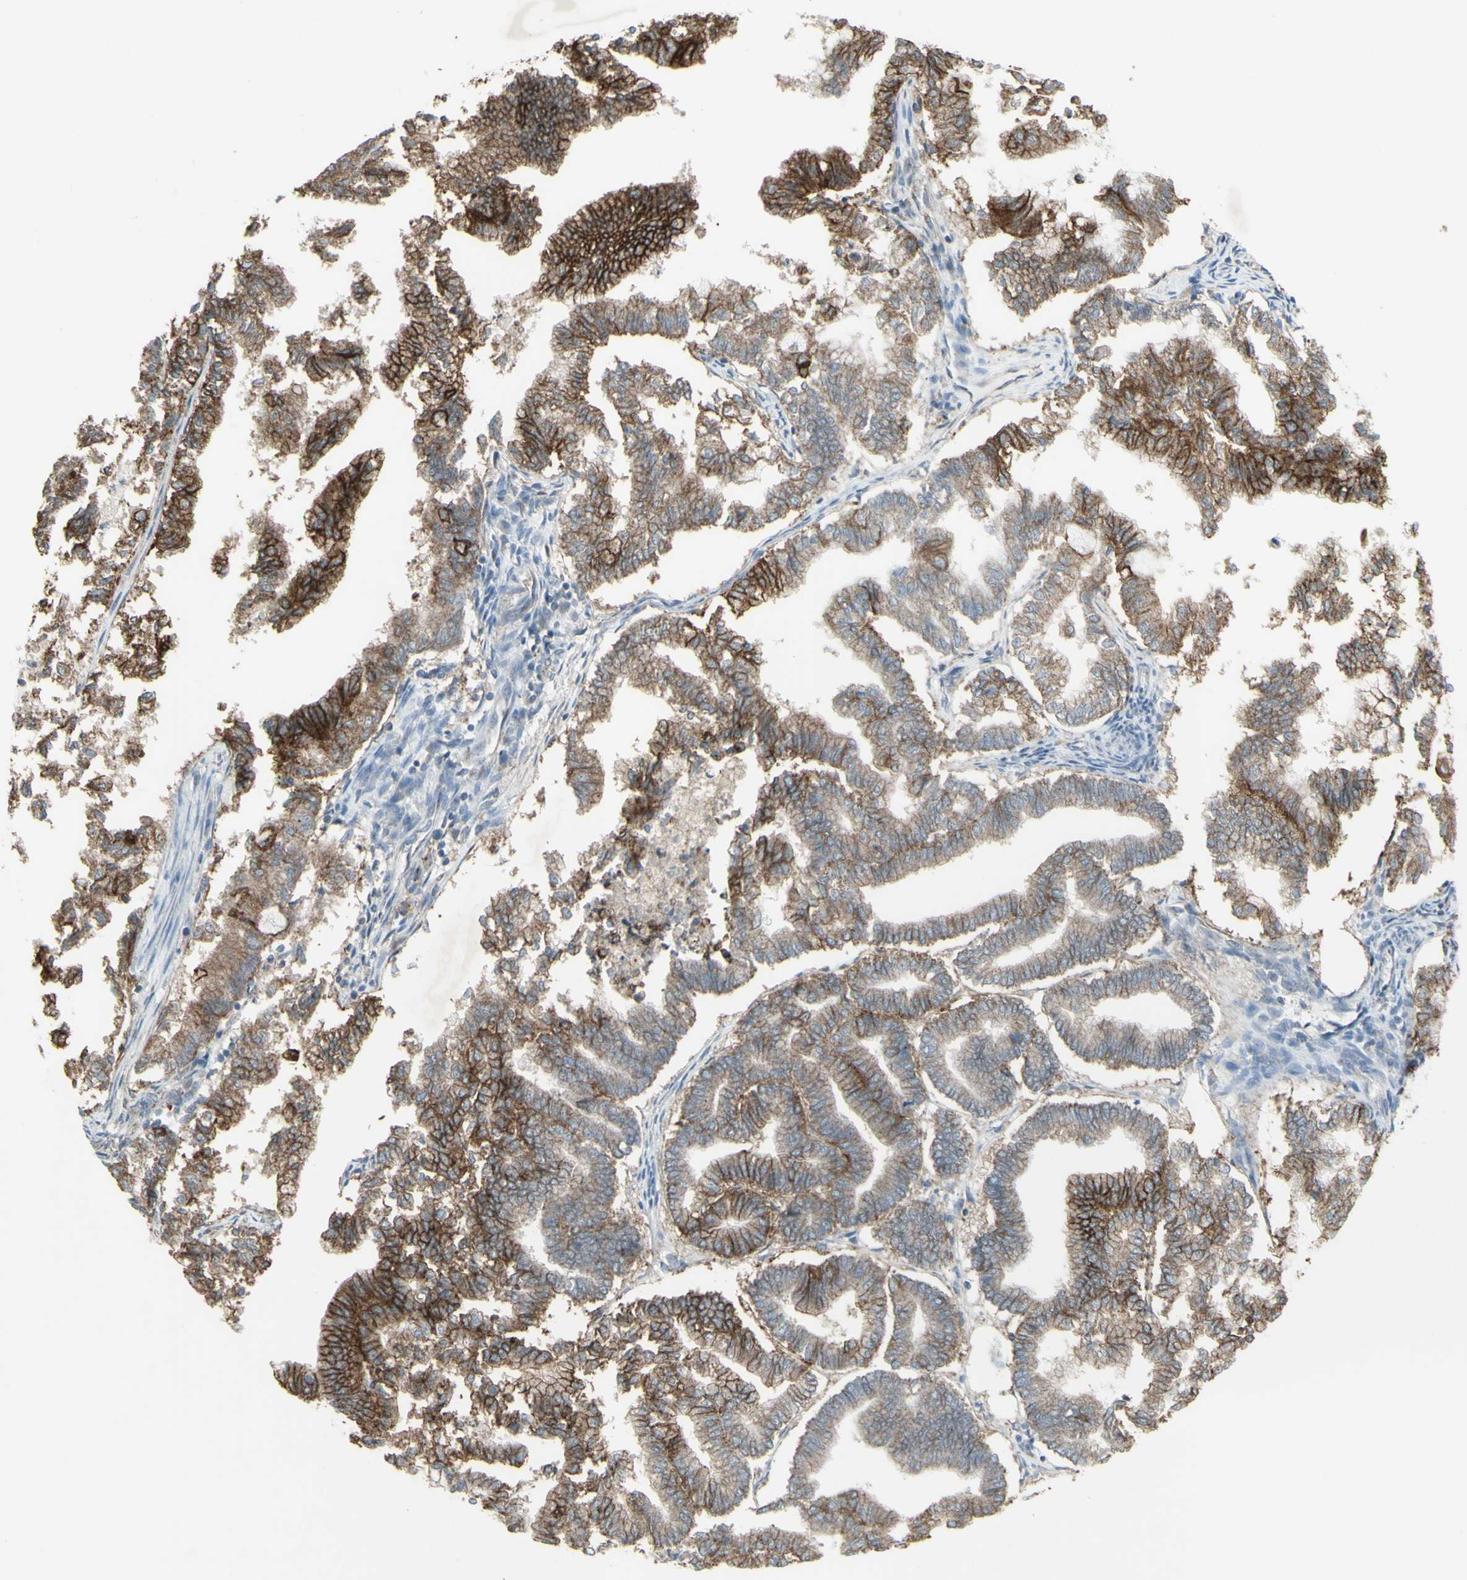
{"staining": {"intensity": "moderate", "quantity": ">75%", "location": "cytoplasmic/membranous"}, "tissue": "endometrial cancer", "cell_type": "Tumor cells", "image_type": "cancer", "snomed": [{"axis": "morphology", "description": "Necrosis, NOS"}, {"axis": "morphology", "description": "Adenocarcinoma, NOS"}, {"axis": "topography", "description": "Endometrium"}], "caption": "Endometrial cancer (adenocarcinoma) tissue demonstrates moderate cytoplasmic/membranous staining in about >75% of tumor cells (DAB (3,3'-diaminobenzidine) IHC with brightfield microscopy, high magnification).", "gene": "FXYD3", "patient": {"sex": "female", "age": 79}}